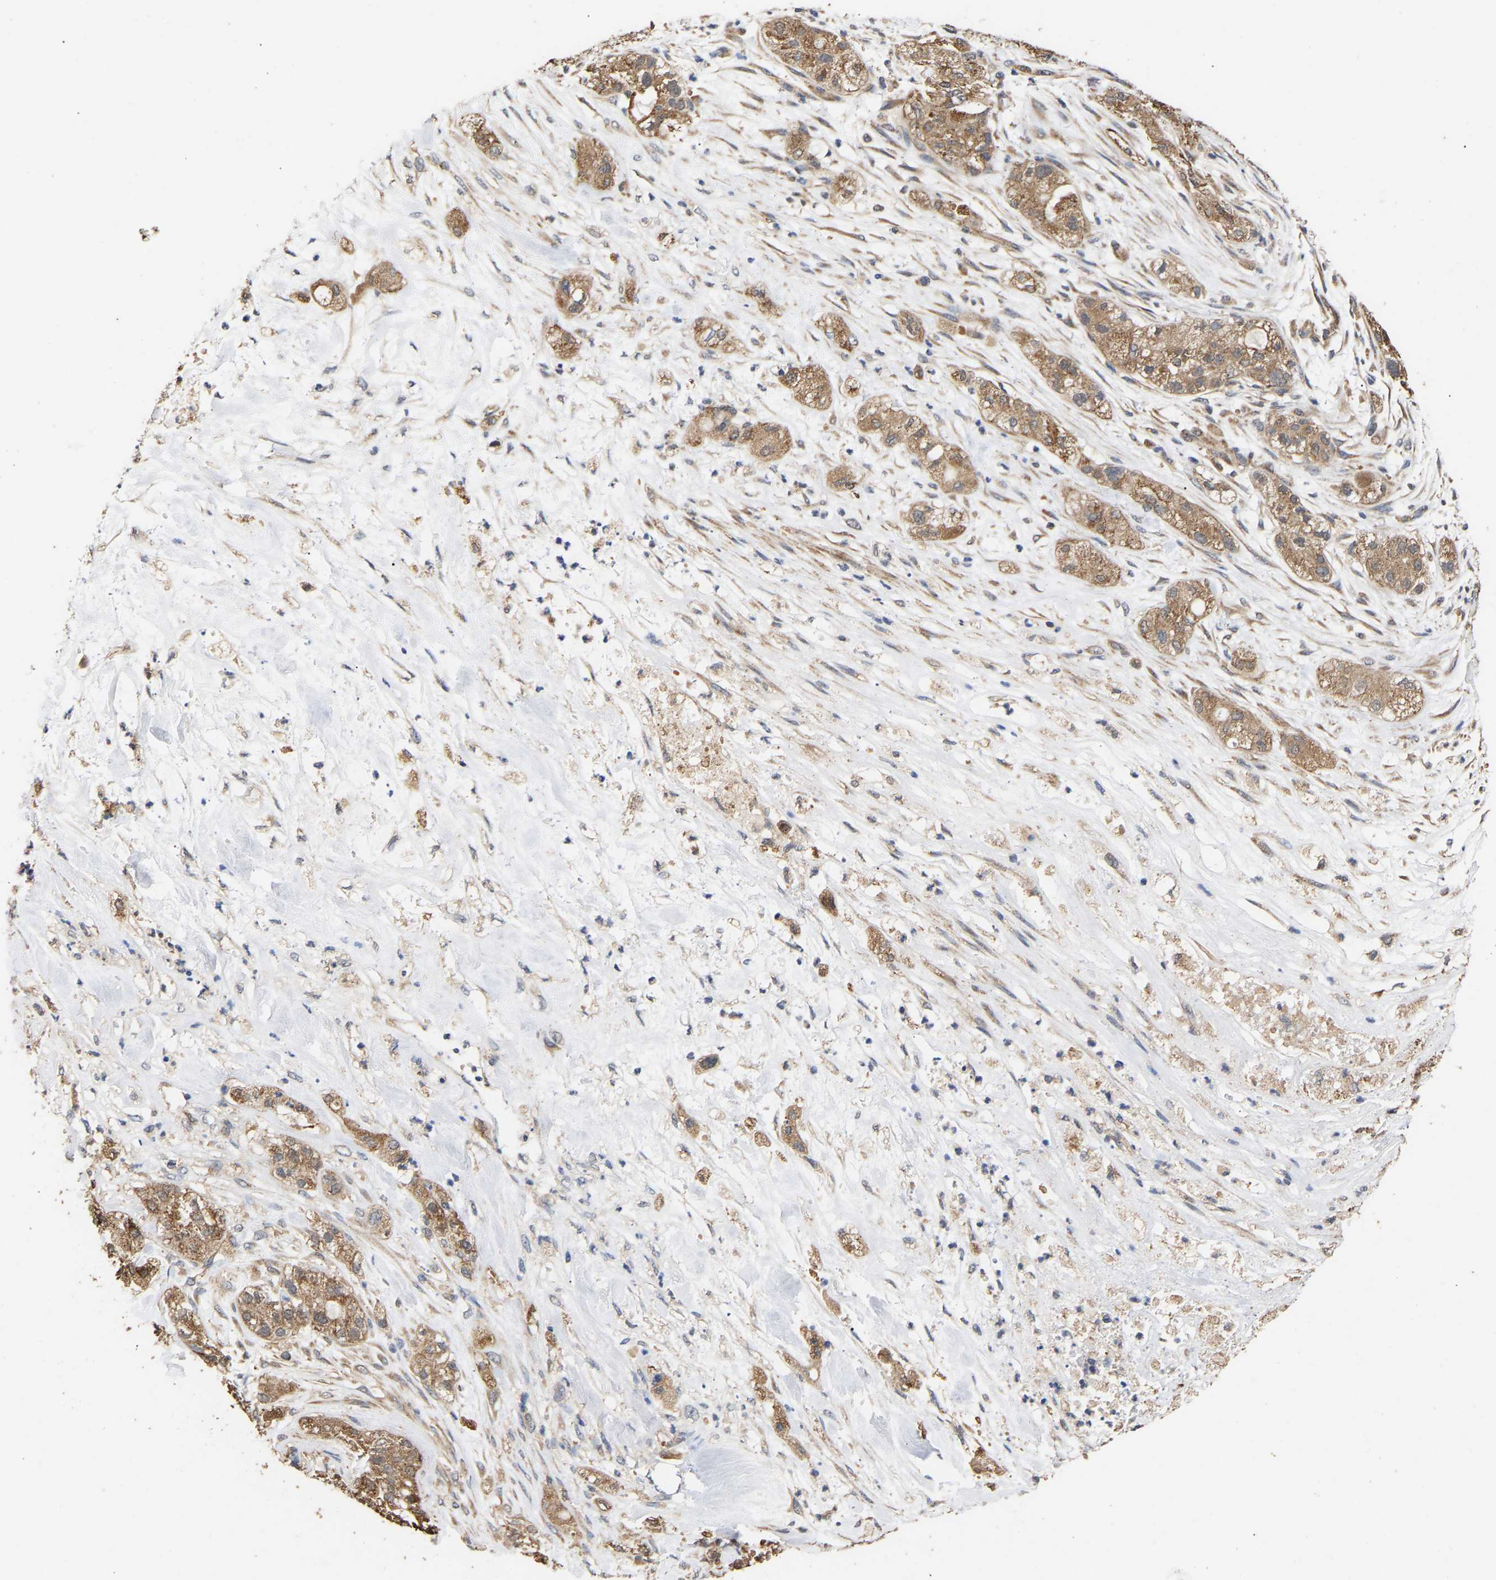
{"staining": {"intensity": "moderate", "quantity": ">75%", "location": "cytoplasmic/membranous"}, "tissue": "pancreatic cancer", "cell_type": "Tumor cells", "image_type": "cancer", "snomed": [{"axis": "morphology", "description": "Adenocarcinoma, NOS"}, {"axis": "topography", "description": "Pancreas"}], "caption": "Immunohistochemistry (DAB) staining of pancreatic cancer (adenocarcinoma) exhibits moderate cytoplasmic/membranous protein positivity in about >75% of tumor cells.", "gene": "ZNF26", "patient": {"sex": "female", "age": 78}}